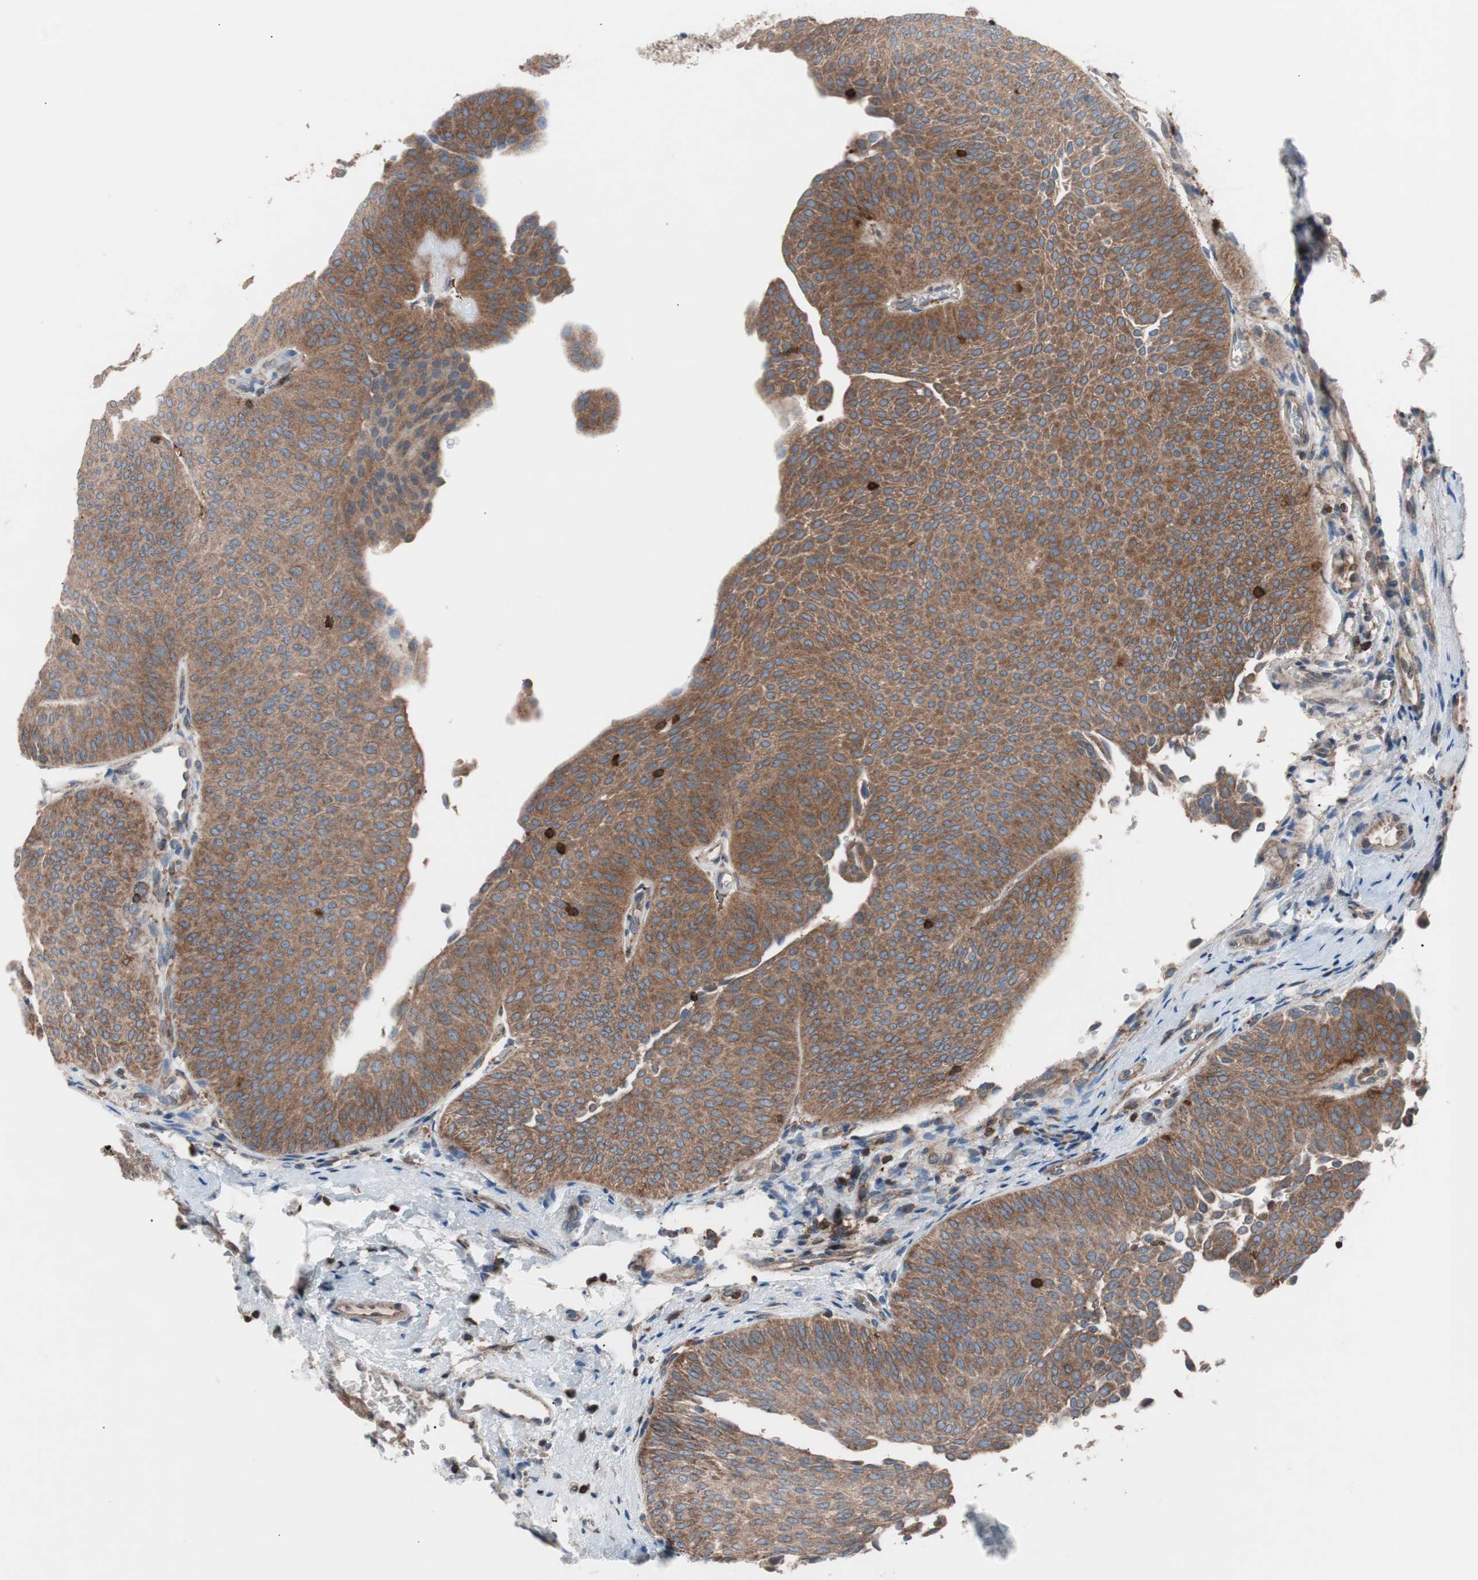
{"staining": {"intensity": "moderate", "quantity": ">75%", "location": "cytoplasmic/membranous"}, "tissue": "urothelial cancer", "cell_type": "Tumor cells", "image_type": "cancer", "snomed": [{"axis": "morphology", "description": "Urothelial carcinoma, Low grade"}, {"axis": "topography", "description": "Urinary bladder"}], "caption": "Protein staining of urothelial cancer tissue displays moderate cytoplasmic/membranous staining in about >75% of tumor cells.", "gene": "PIK3R1", "patient": {"sex": "female", "age": 60}}